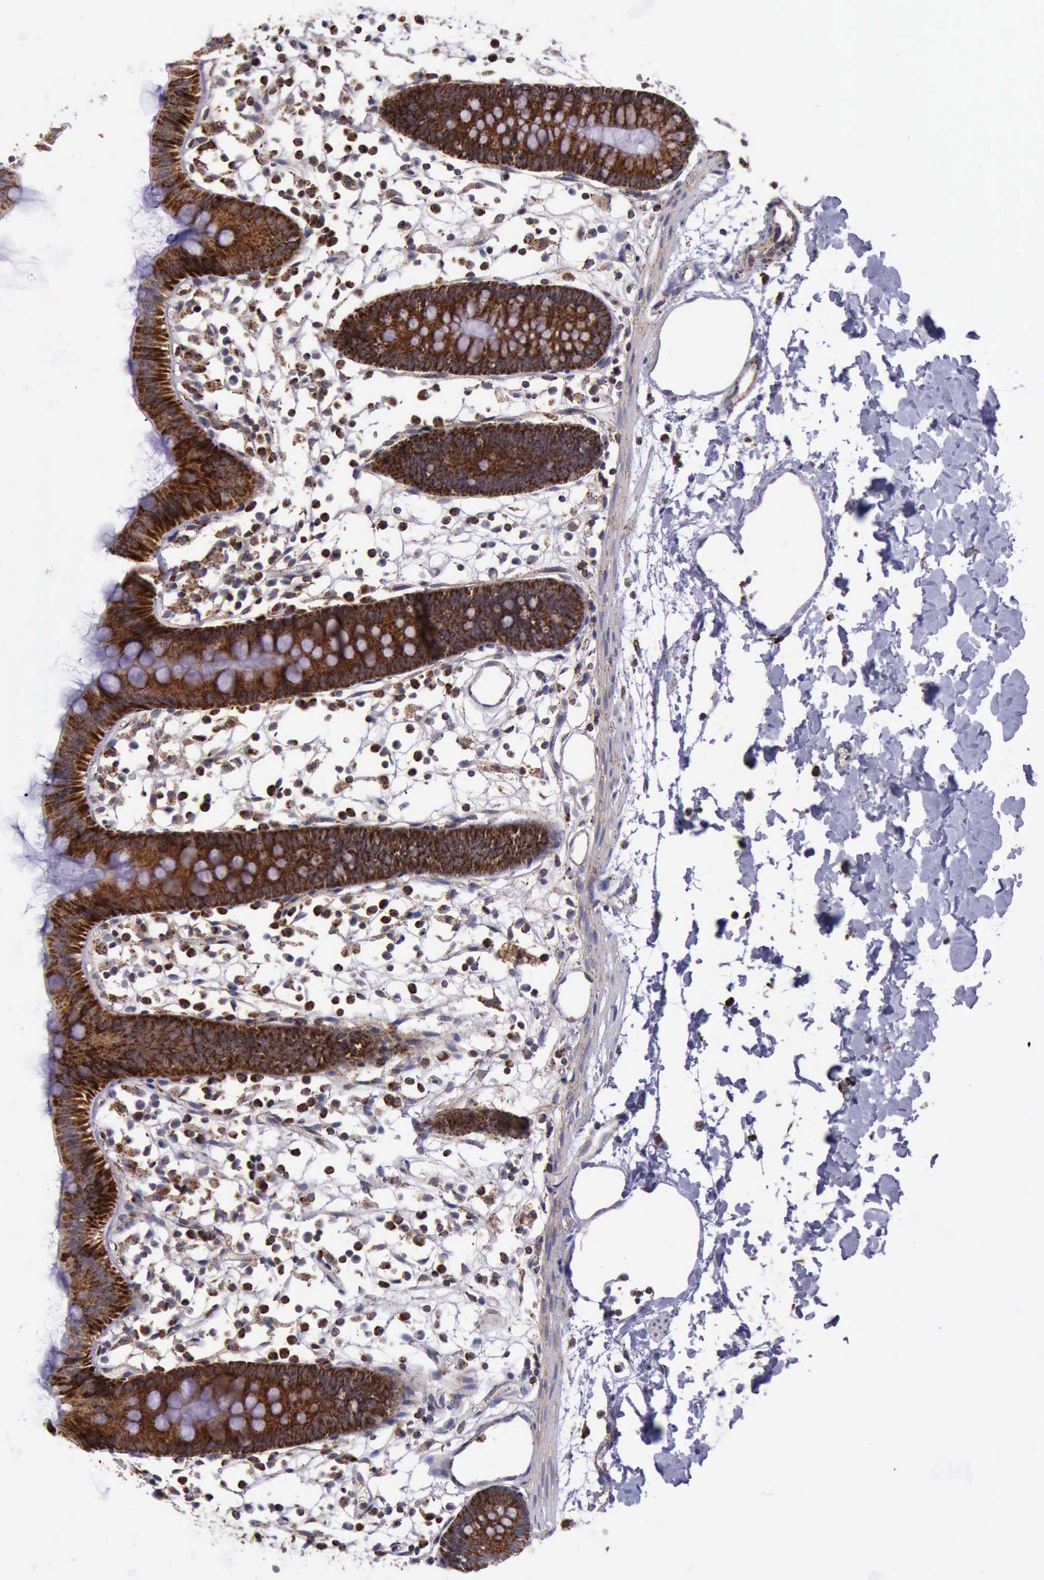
{"staining": {"intensity": "moderate", "quantity": "25%-75%", "location": "cytoplasmic/membranous"}, "tissue": "colon", "cell_type": "Endothelial cells", "image_type": "normal", "snomed": [{"axis": "morphology", "description": "Normal tissue, NOS"}, {"axis": "topography", "description": "Colon"}], "caption": "Immunohistochemistry (IHC) histopathology image of unremarkable colon stained for a protein (brown), which displays medium levels of moderate cytoplasmic/membranous positivity in about 25%-75% of endothelial cells.", "gene": "TXN2", "patient": {"sex": "male", "age": 14}}